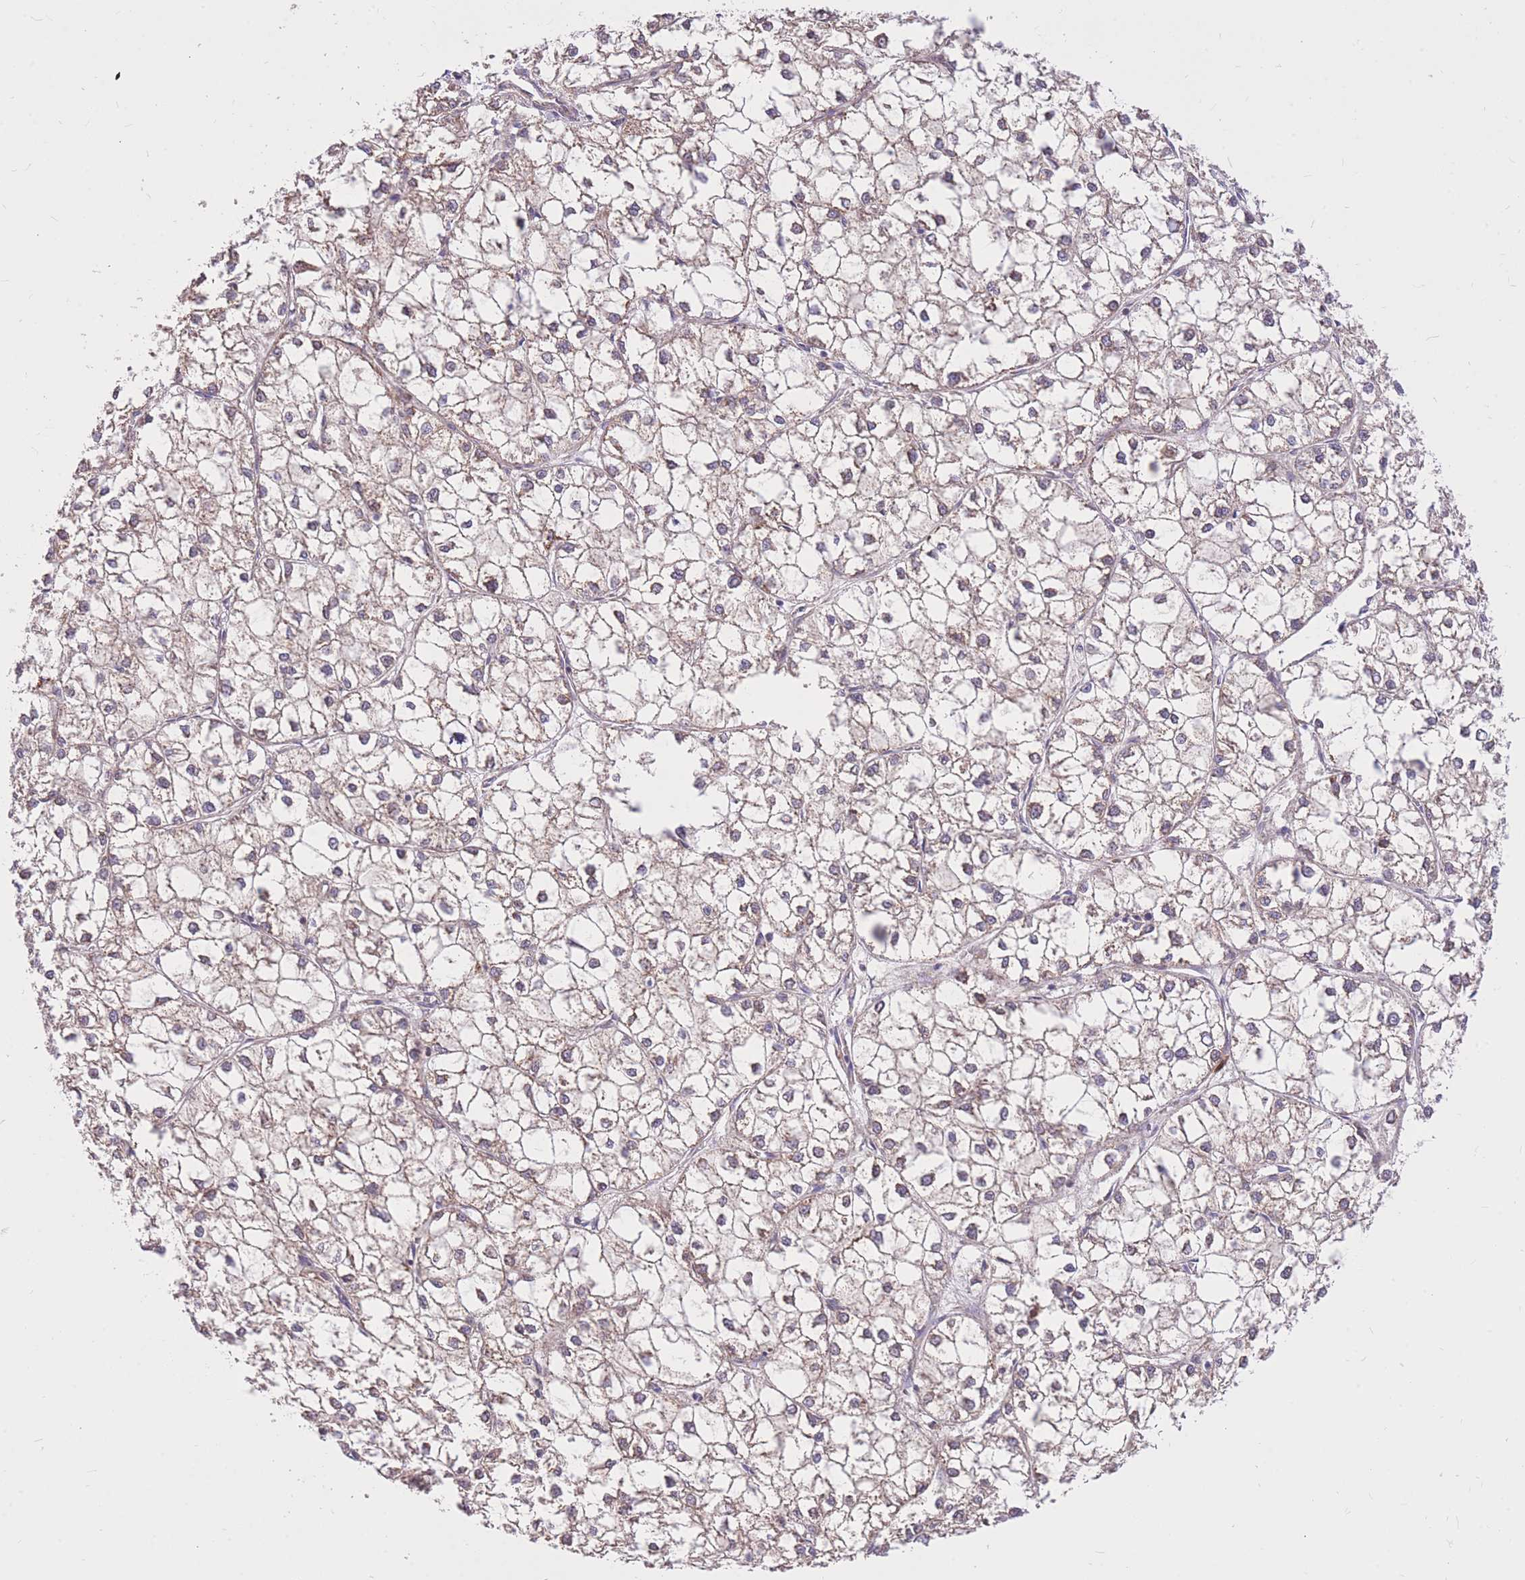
{"staining": {"intensity": "weak", "quantity": ">75%", "location": "cytoplasmic/membranous"}, "tissue": "liver cancer", "cell_type": "Tumor cells", "image_type": "cancer", "snomed": [{"axis": "morphology", "description": "Carcinoma, Hepatocellular, NOS"}, {"axis": "topography", "description": "Liver"}], "caption": "Tumor cells display weak cytoplasmic/membranous expression in about >75% of cells in hepatocellular carcinoma (liver). The staining was performed using DAB (3,3'-diaminobenzidine) to visualize the protein expression in brown, while the nuclei were stained in blue with hematoxylin (Magnification: 20x).", "gene": "TOPAZ1", "patient": {"sex": "female", "age": 43}}